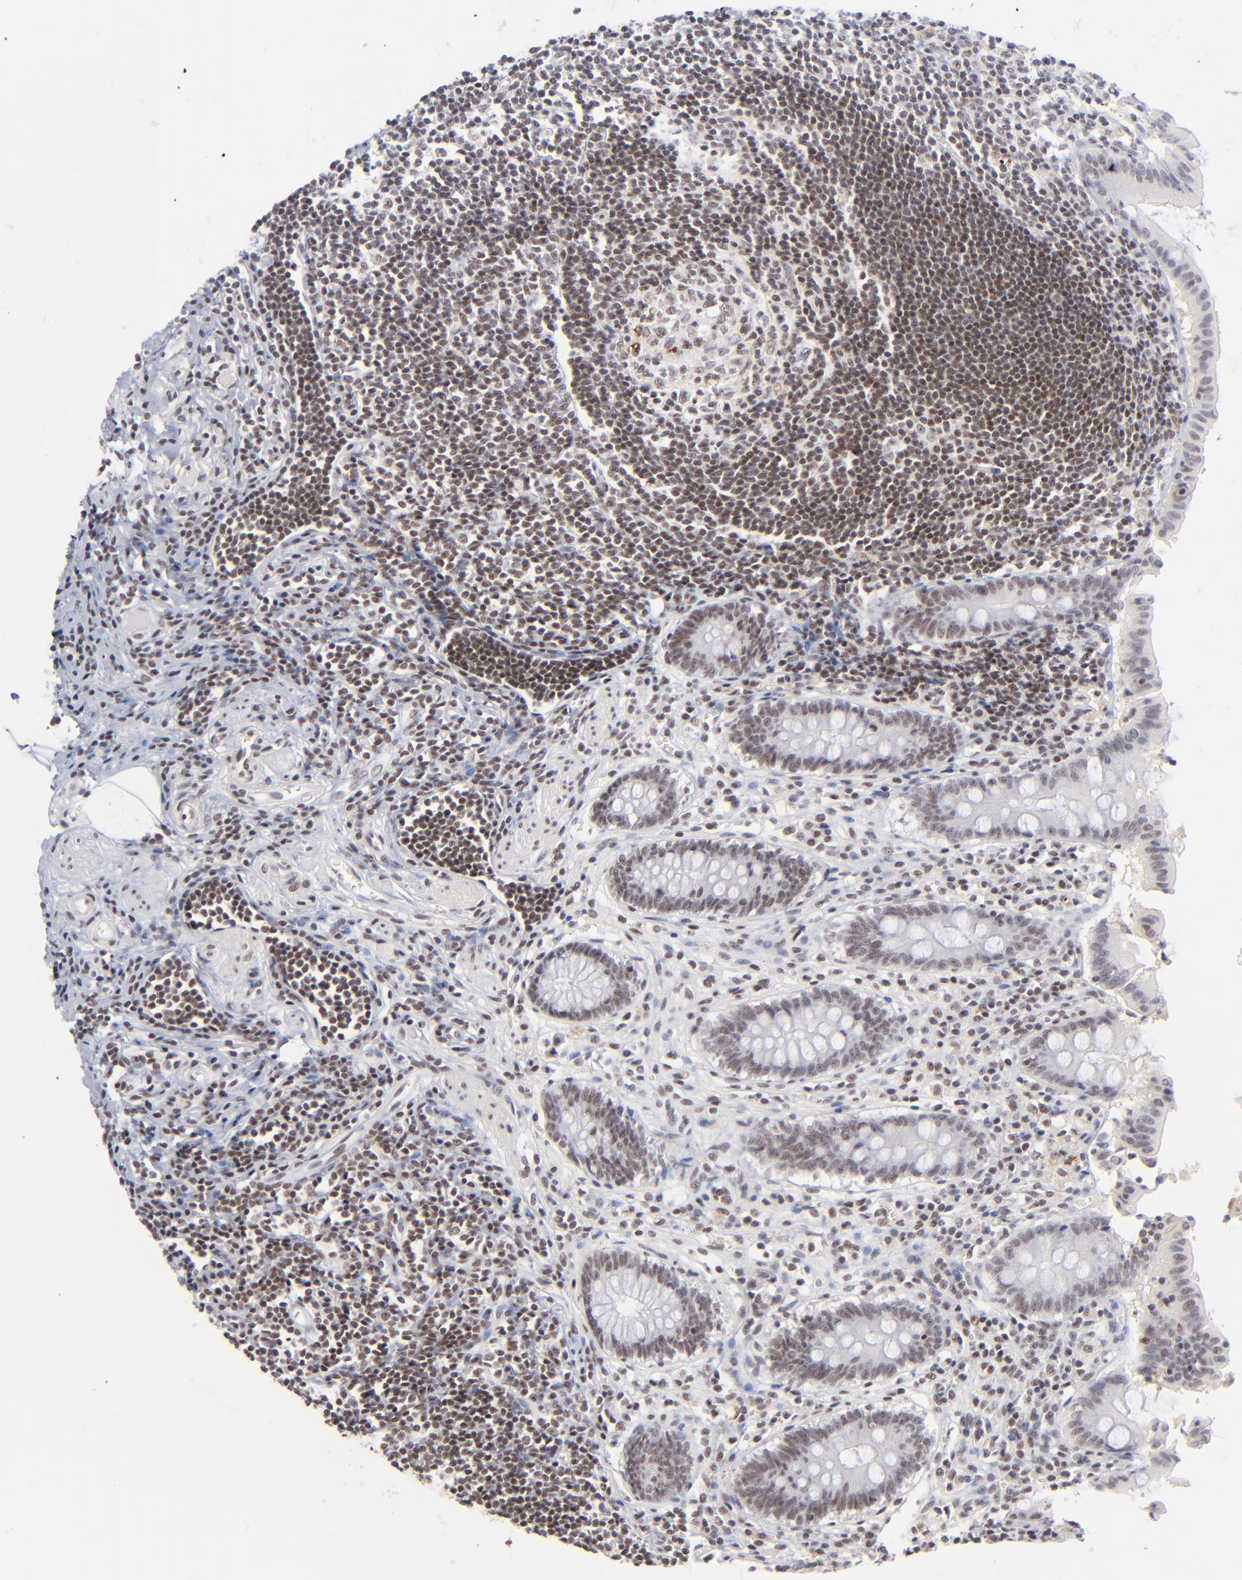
{"staining": {"intensity": "weak", "quantity": "25%-75%", "location": "nuclear"}, "tissue": "appendix", "cell_type": "Glandular cells", "image_type": "normal", "snomed": [{"axis": "morphology", "description": "Normal tissue, NOS"}, {"axis": "topography", "description": "Appendix"}], "caption": "Protein expression analysis of normal appendix reveals weak nuclear staining in about 25%-75% of glandular cells.", "gene": "ZNF143", "patient": {"sex": "female", "age": 50}}